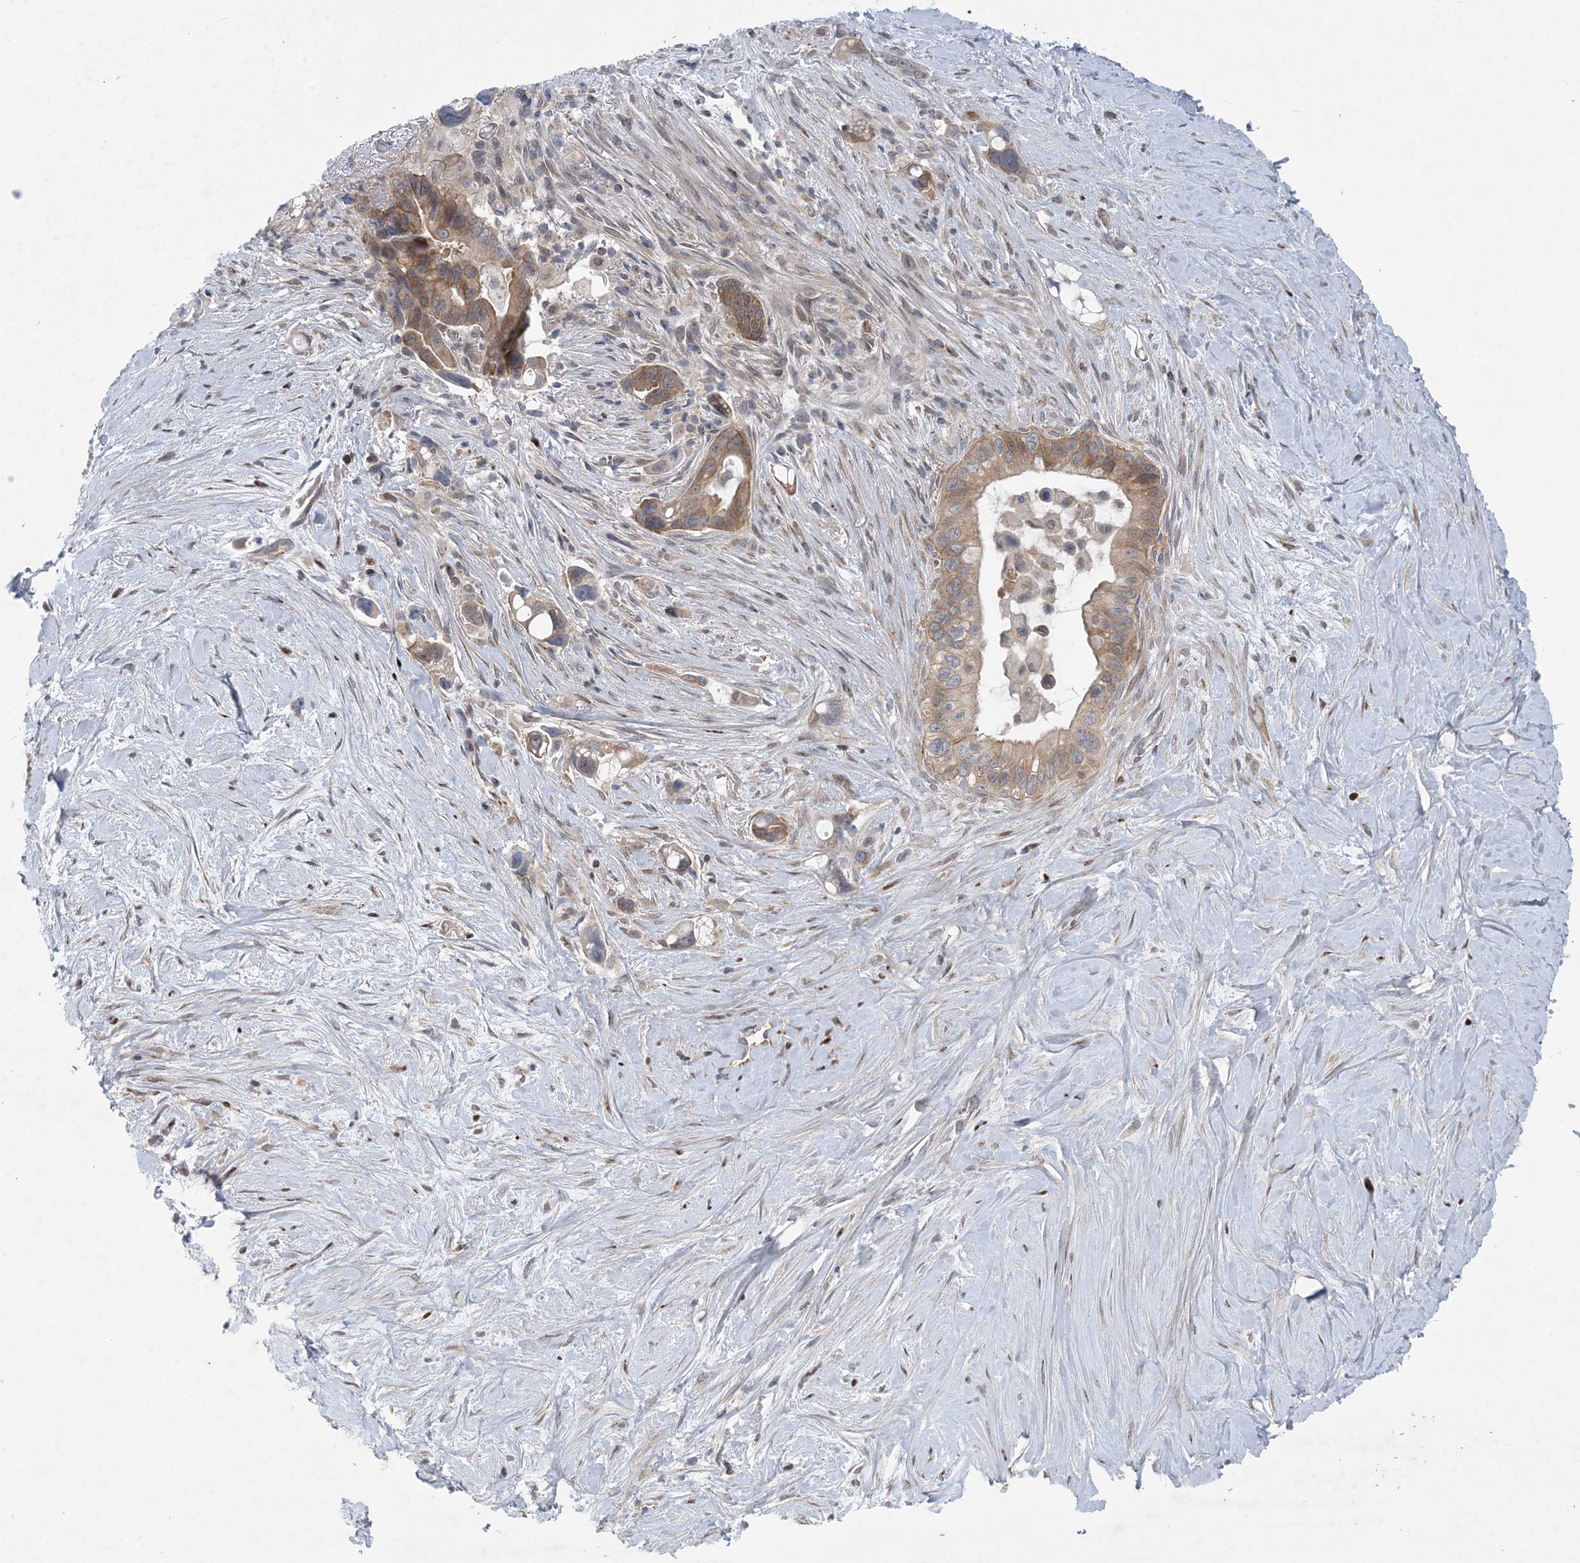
{"staining": {"intensity": "moderate", "quantity": ">75%", "location": "cytoplasmic/membranous,nuclear"}, "tissue": "pancreatic cancer", "cell_type": "Tumor cells", "image_type": "cancer", "snomed": [{"axis": "morphology", "description": "Adenocarcinoma, NOS"}, {"axis": "topography", "description": "Pancreas"}], "caption": "Immunohistochemical staining of pancreatic cancer (adenocarcinoma) demonstrates medium levels of moderate cytoplasmic/membranous and nuclear expression in approximately >75% of tumor cells.", "gene": "HIKESHI", "patient": {"sex": "female", "age": 72}}